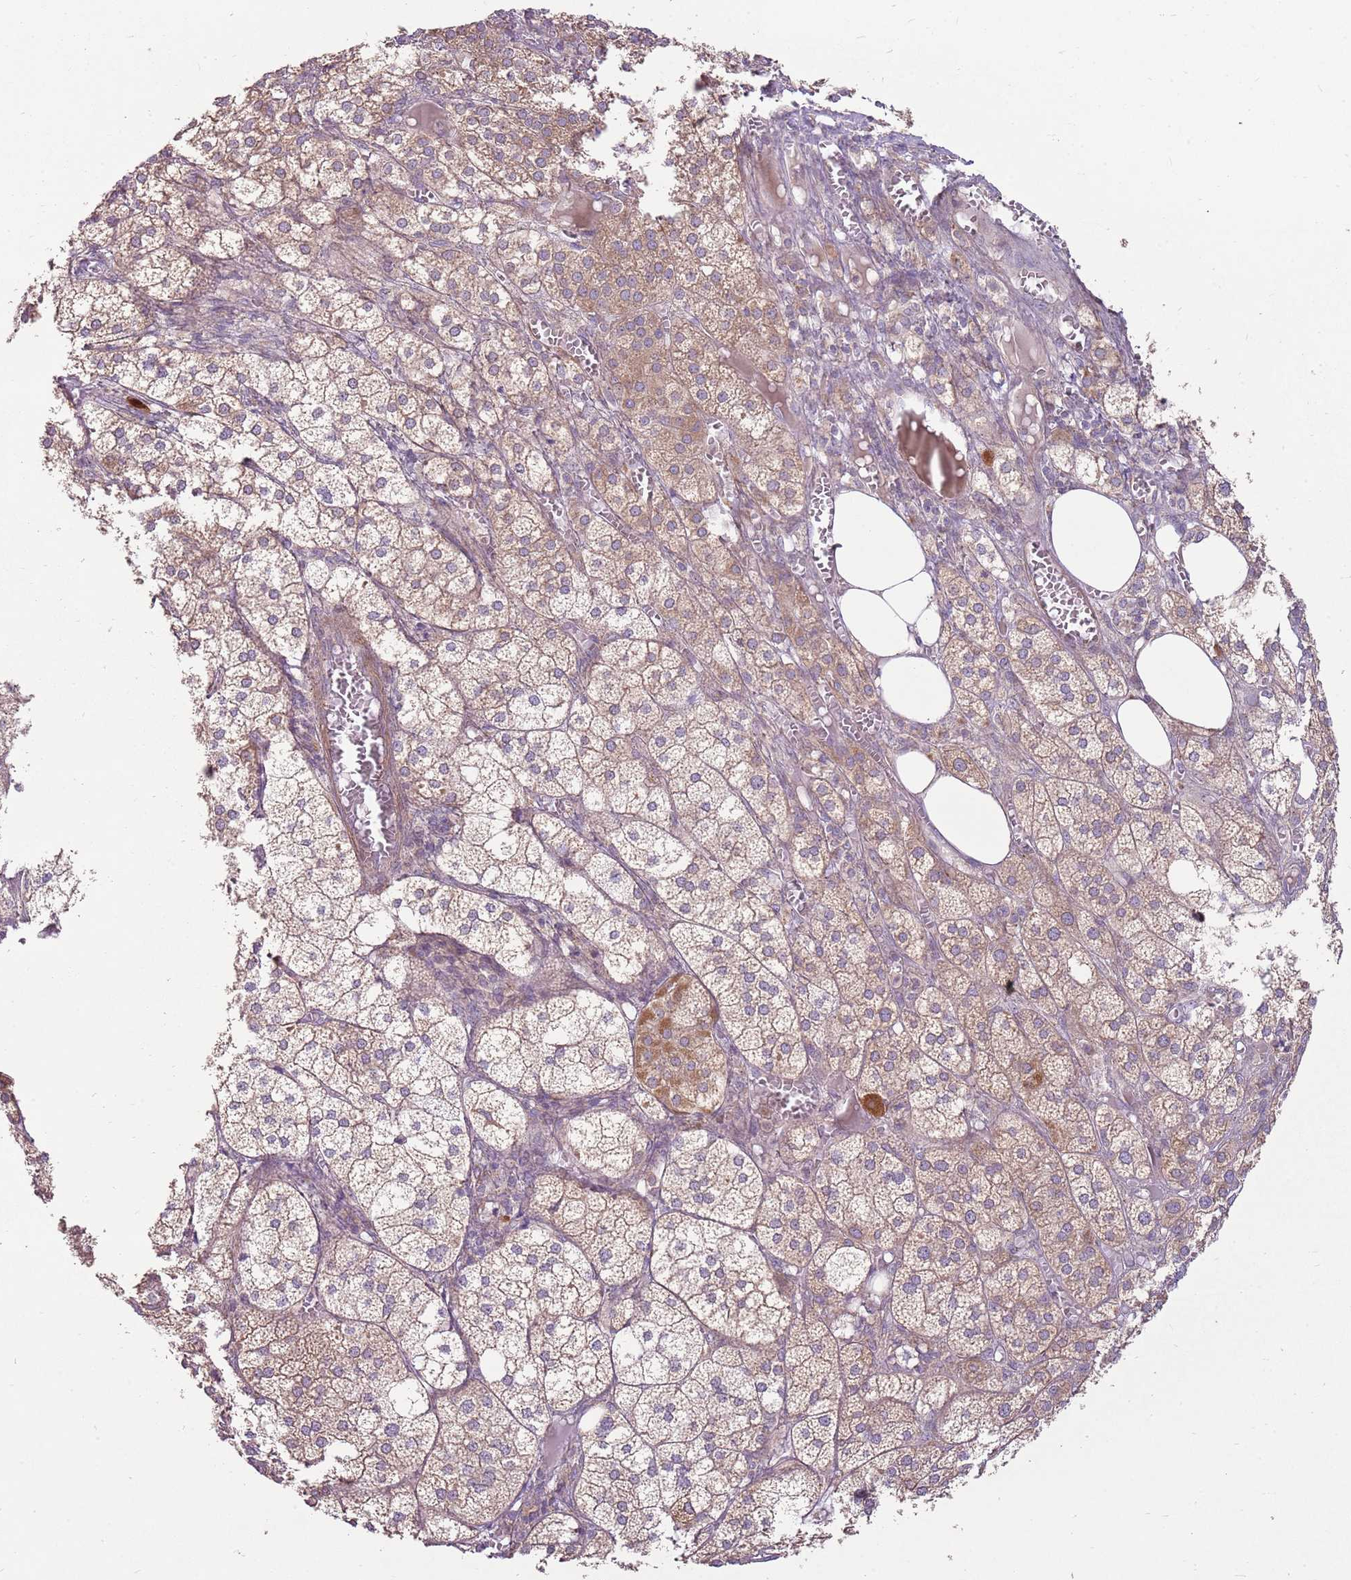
{"staining": {"intensity": "moderate", "quantity": "<25%", "location": "cytoplasmic/membranous"}, "tissue": "adrenal gland", "cell_type": "Glandular cells", "image_type": "normal", "snomed": [{"axis": "morphology", "description": "Normal tissue, NOS"}, {"axis": "topography", "description": "Adrenal gland"}], "caption": "A high-resolution image shows IHC staining of unremarkable adrenal gland, which reveals moderate cytoplasmic/membranous positivity in about <25% of glandular cells.", "gene": "SPATA31D1", "patient": {"sex": "female", "age": 61}}